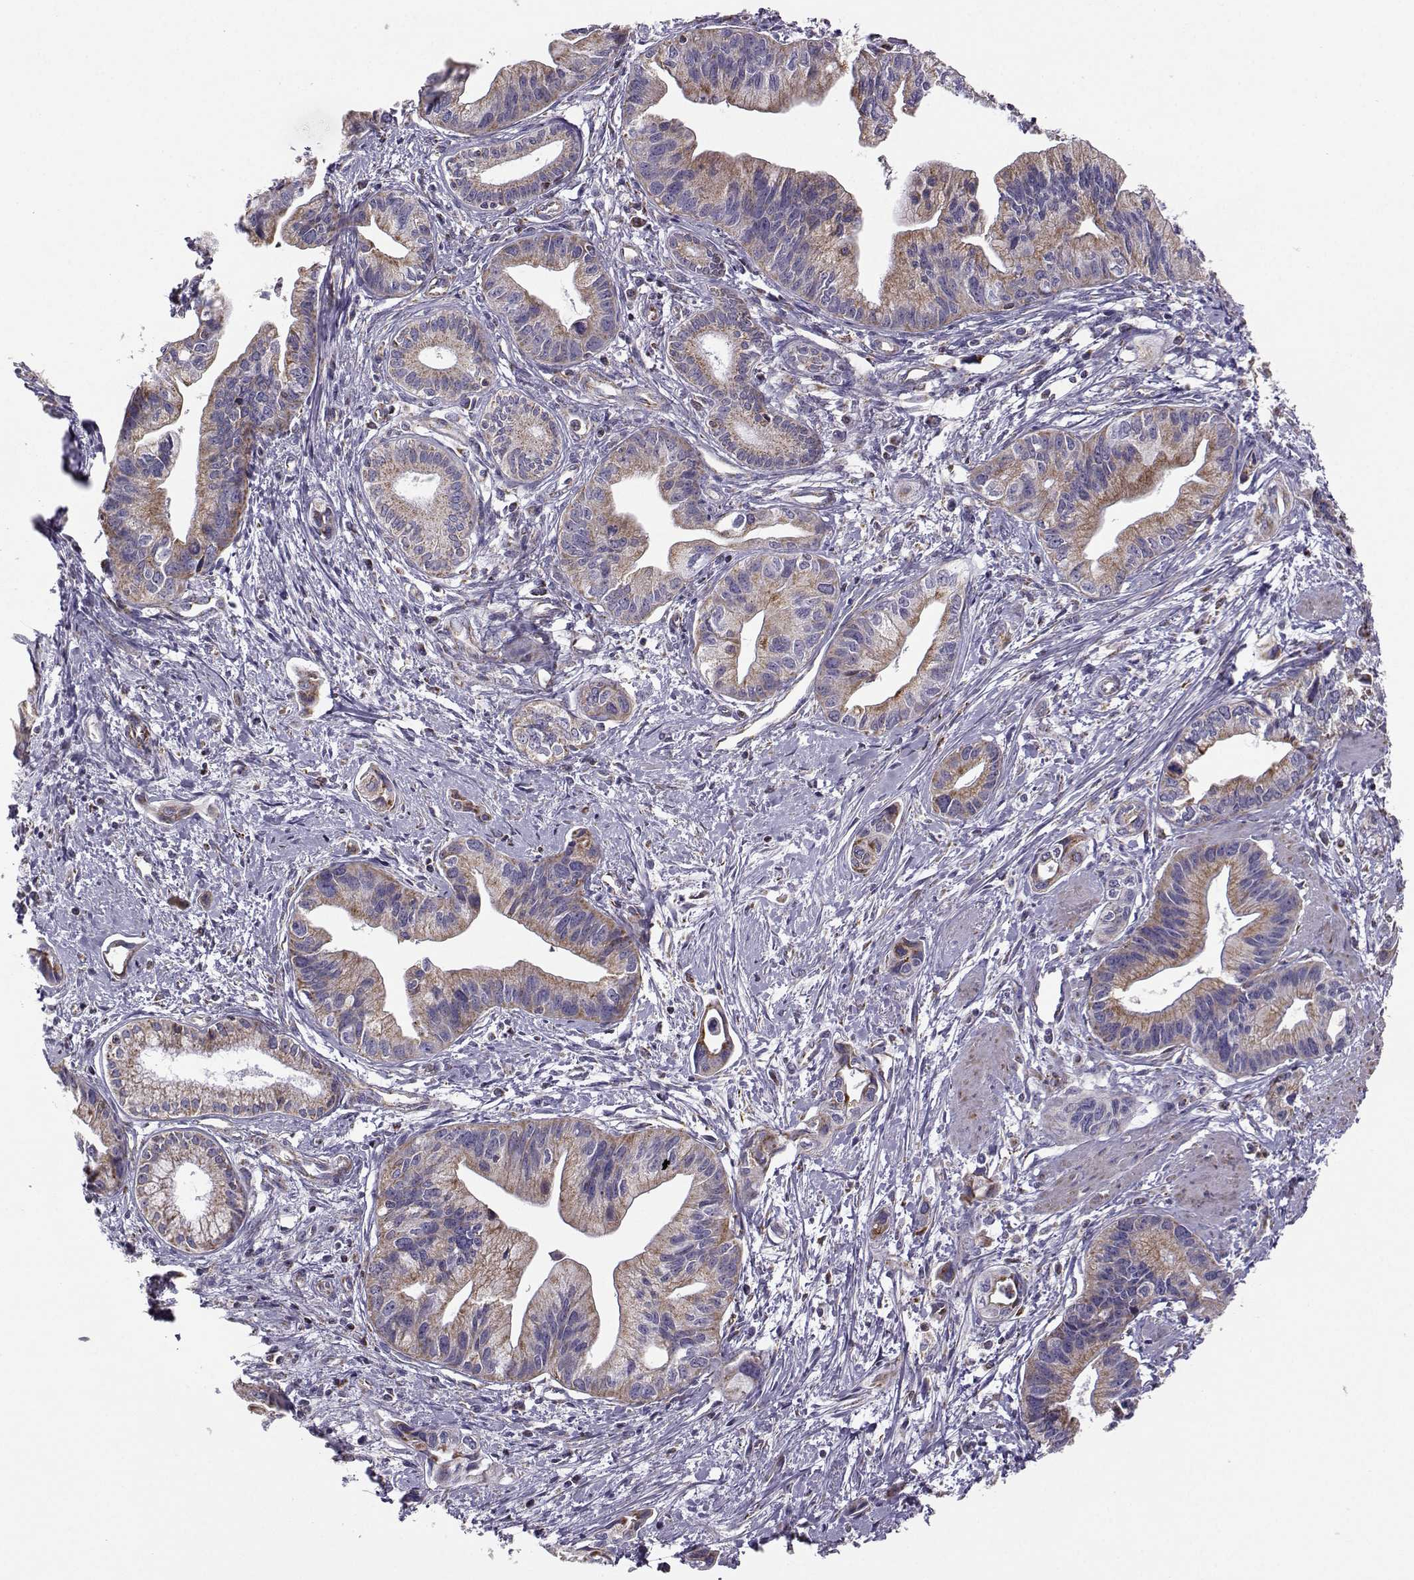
{"staining": {"intensity": "moderate", "quantity": ">75%", "location": "cytoplasmic/membranous"}, "tissue": "pancreatic cancer", "cell_type": "Tumor cells", "image_type": "cancer", "snomed": [{"axis": "morphology", "description": "Adenocarcinoma, NOS"}, {"axis": "topography", "description": "Pancreas"}], "caption": "Human pancreatic adenocarcinoma stained for a protein (brown) reveals moderate cytoplasmic/membranous positive expression in about >75% of tumor cells.", "gene": "NECAB3", "patient": {"sex": "female", "age": 61}}